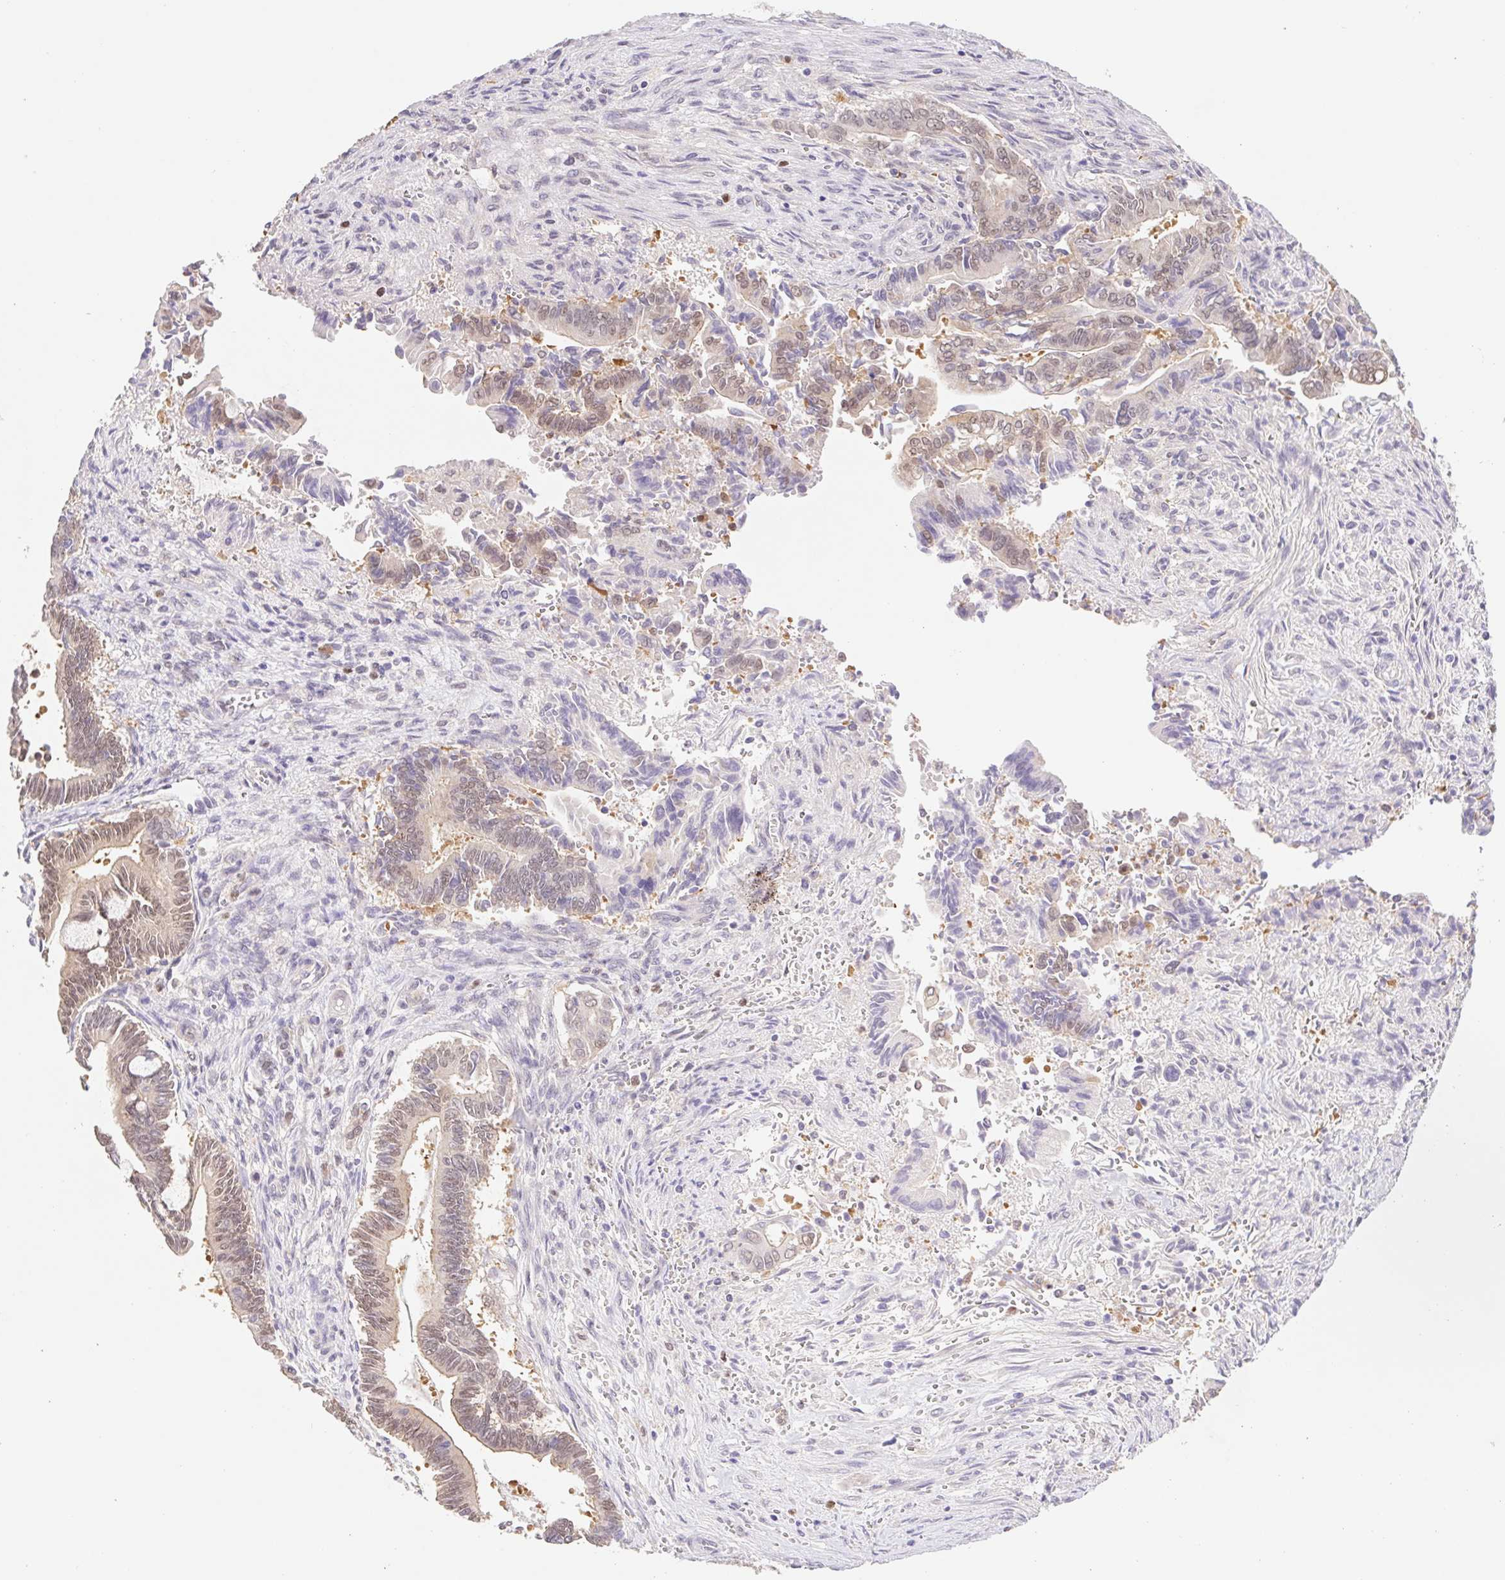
{"staining": {"intensity": "weak", "quantity": "25%-75%", "location": "cytoplasmic/membranous,nuclear"}, "tissue": "pancreatic cancer", "cell_type": "Tumor cells", "image_type": "cancer", "snomed": [{"axis": "morphology", "description": "Adenocarcinoma, NOS"}, {"axis": "topography", "description": "Pancreas"}], "caption": "A micrograph showing weak cytoplasmic/membranous and nuclear positivity in approximately 25%-75% of tumor cells in pancreatic adenocarcinoma, as visualized by brown immunohistochemical staining.", "gene": "L3MBTL4", "patient": {"sex": "male", "age": 68}}